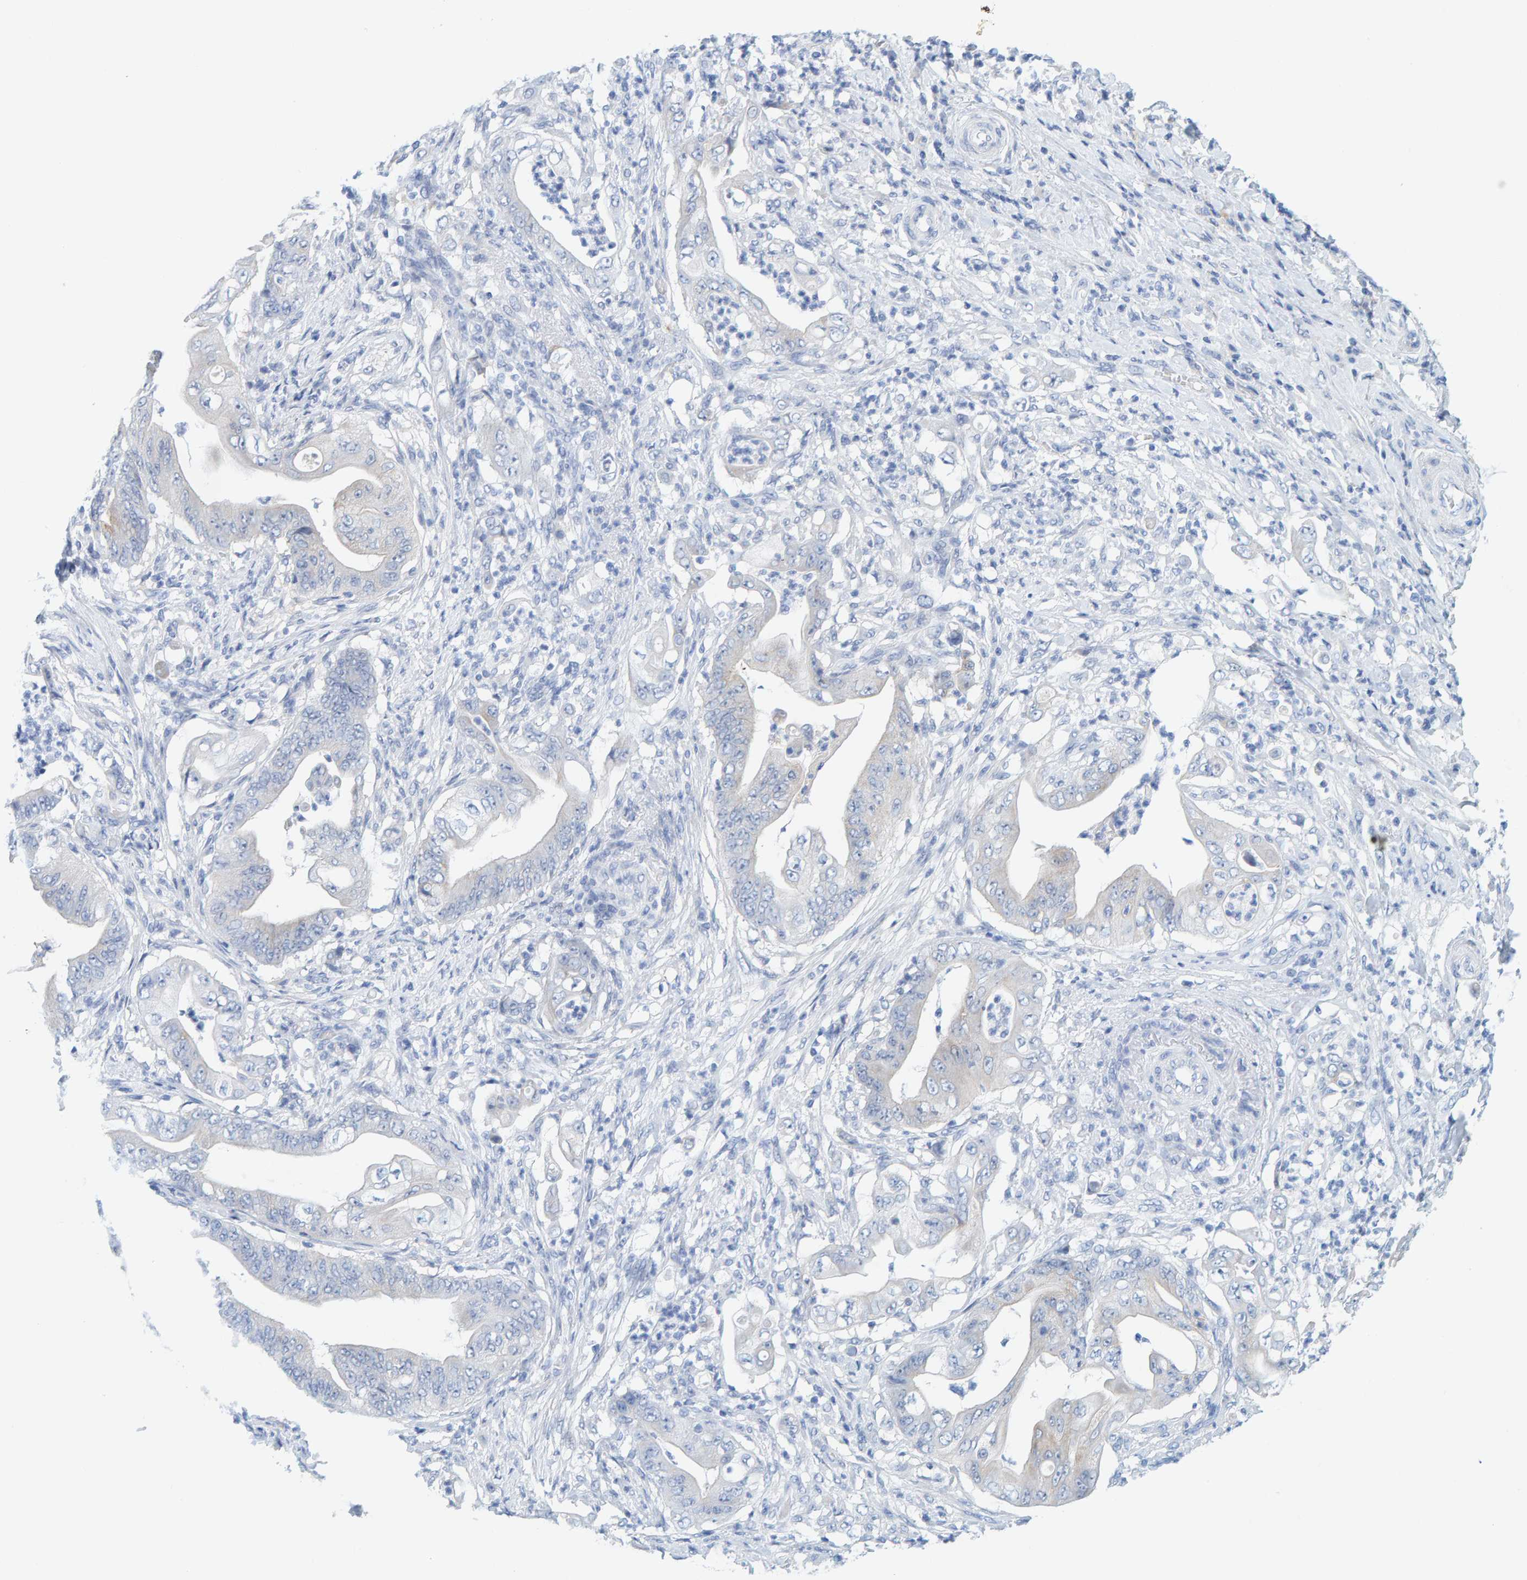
{"staining": {"intensity": "negative", "quantity": "none", "location": "none"}, "tissue": "stomach cancer", "cell_type": "Tumor cells", "image_type": "cancer", "snomed": [{"axis": "morphology", "description": "Adenocarcinoma, NOS"}, {"axis": "topography", "description": "Stomach"}], "caption": "Immunohistochemistry (IHC) photomicrograph of stomach cancer stained for a protein (brown), which reveals no staining in tumor cells.", "gene": "KLHL11", "patient": {"sex": "female", "age": 73}}